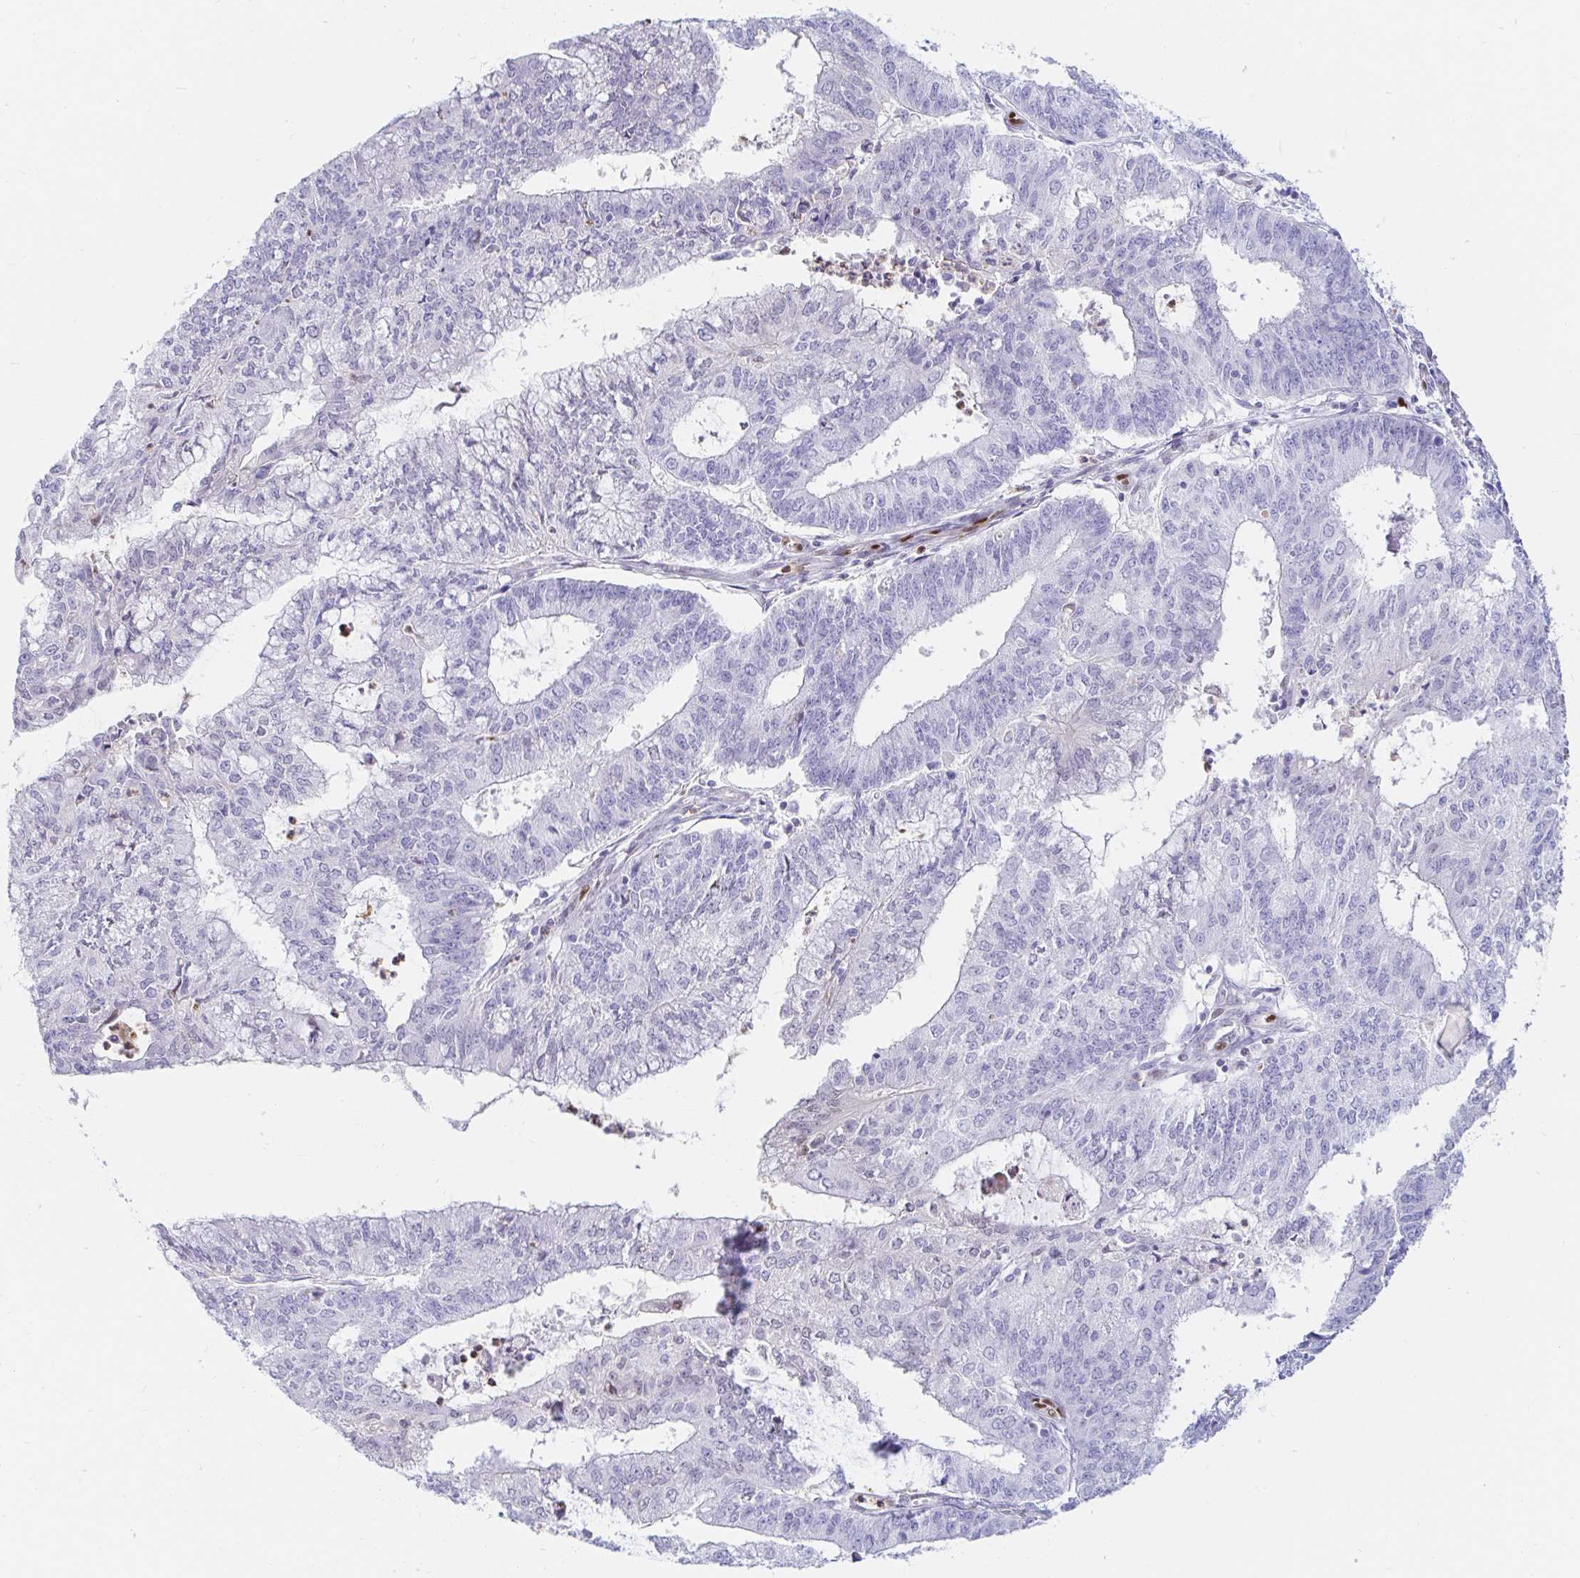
{"staining": {"intensity": "negative", "quantity": "none", "location": "none"}, "tissue": "endometrial cancer", "cell_type": "Tumor cells", "image_type": "cancer", "snomed": [{"axis": "morphology", "description": "Adenocarcinoma, NOS"}, {"axis": "topography", "description": "Endometrium"}], "caption": "Tumor cells are negative for protein expression in human adenocarcinoma (endometrial). (DAB IHC with hematoxylin counter stain).", "gene": "HINFP", "patient": {"sex": "female", "age": 61}}